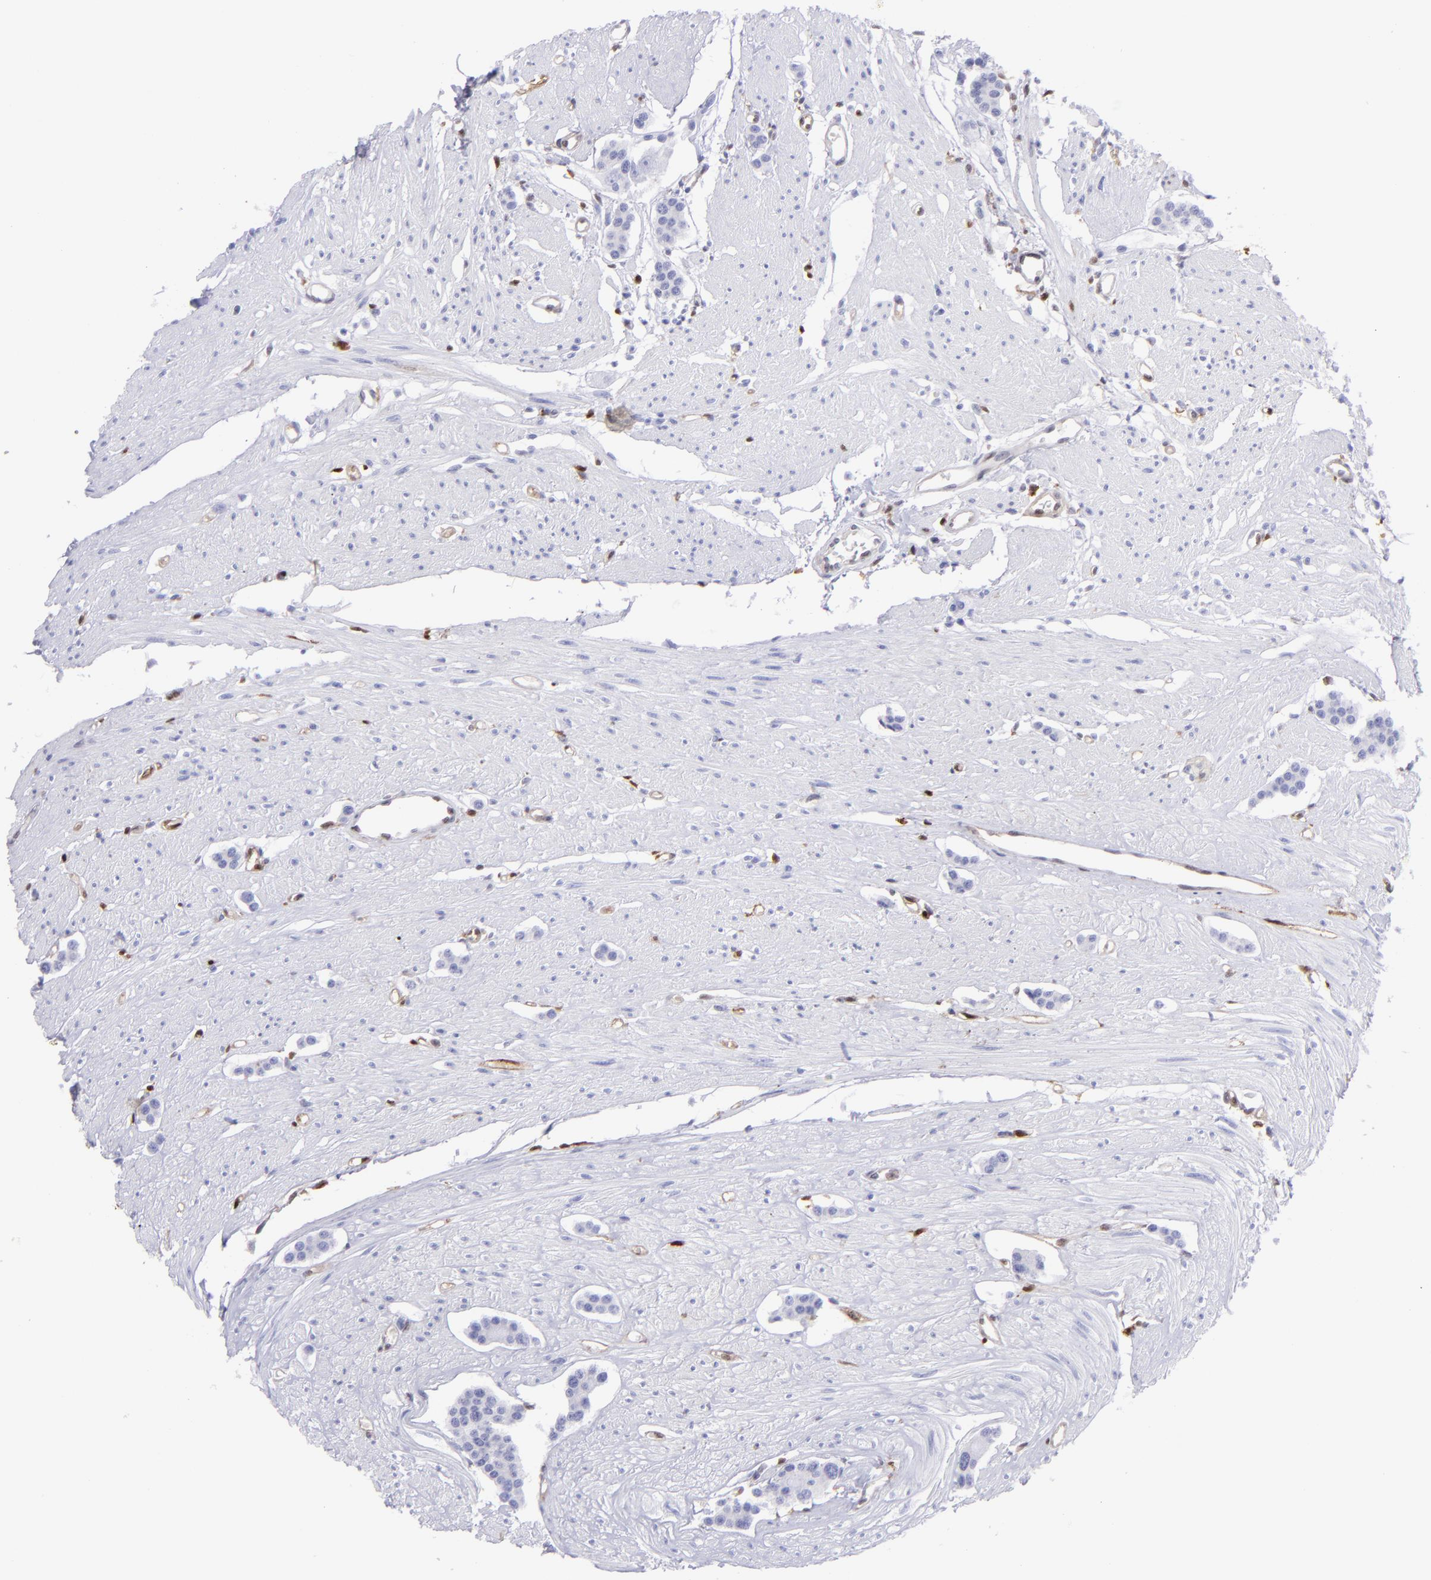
{"staining": {"intensity": "negative", "quantity": "none", "location": "none"}, "tissue": "carcinoid", "cell_type": "Tumor cells", "image_type": "cancer", "snomed": [{"axis": "morphology", "description": "Carcinoid, malignant, NOS"}, {"axis": "topography", "description": "Small intestine"}], "caption": "Malignant carcinoid was stained to show a protein in brown. There is no significant staining in tumor cells. Brightfield microscopy of immunohistochemistry (IHC) stained with DAB (3,3'-diaminobenzidine) (brown) and hematoxylin (blue), captured at high magnification.", "gene": "TYMP", "patient": {"sex": "male", "age": 60}}